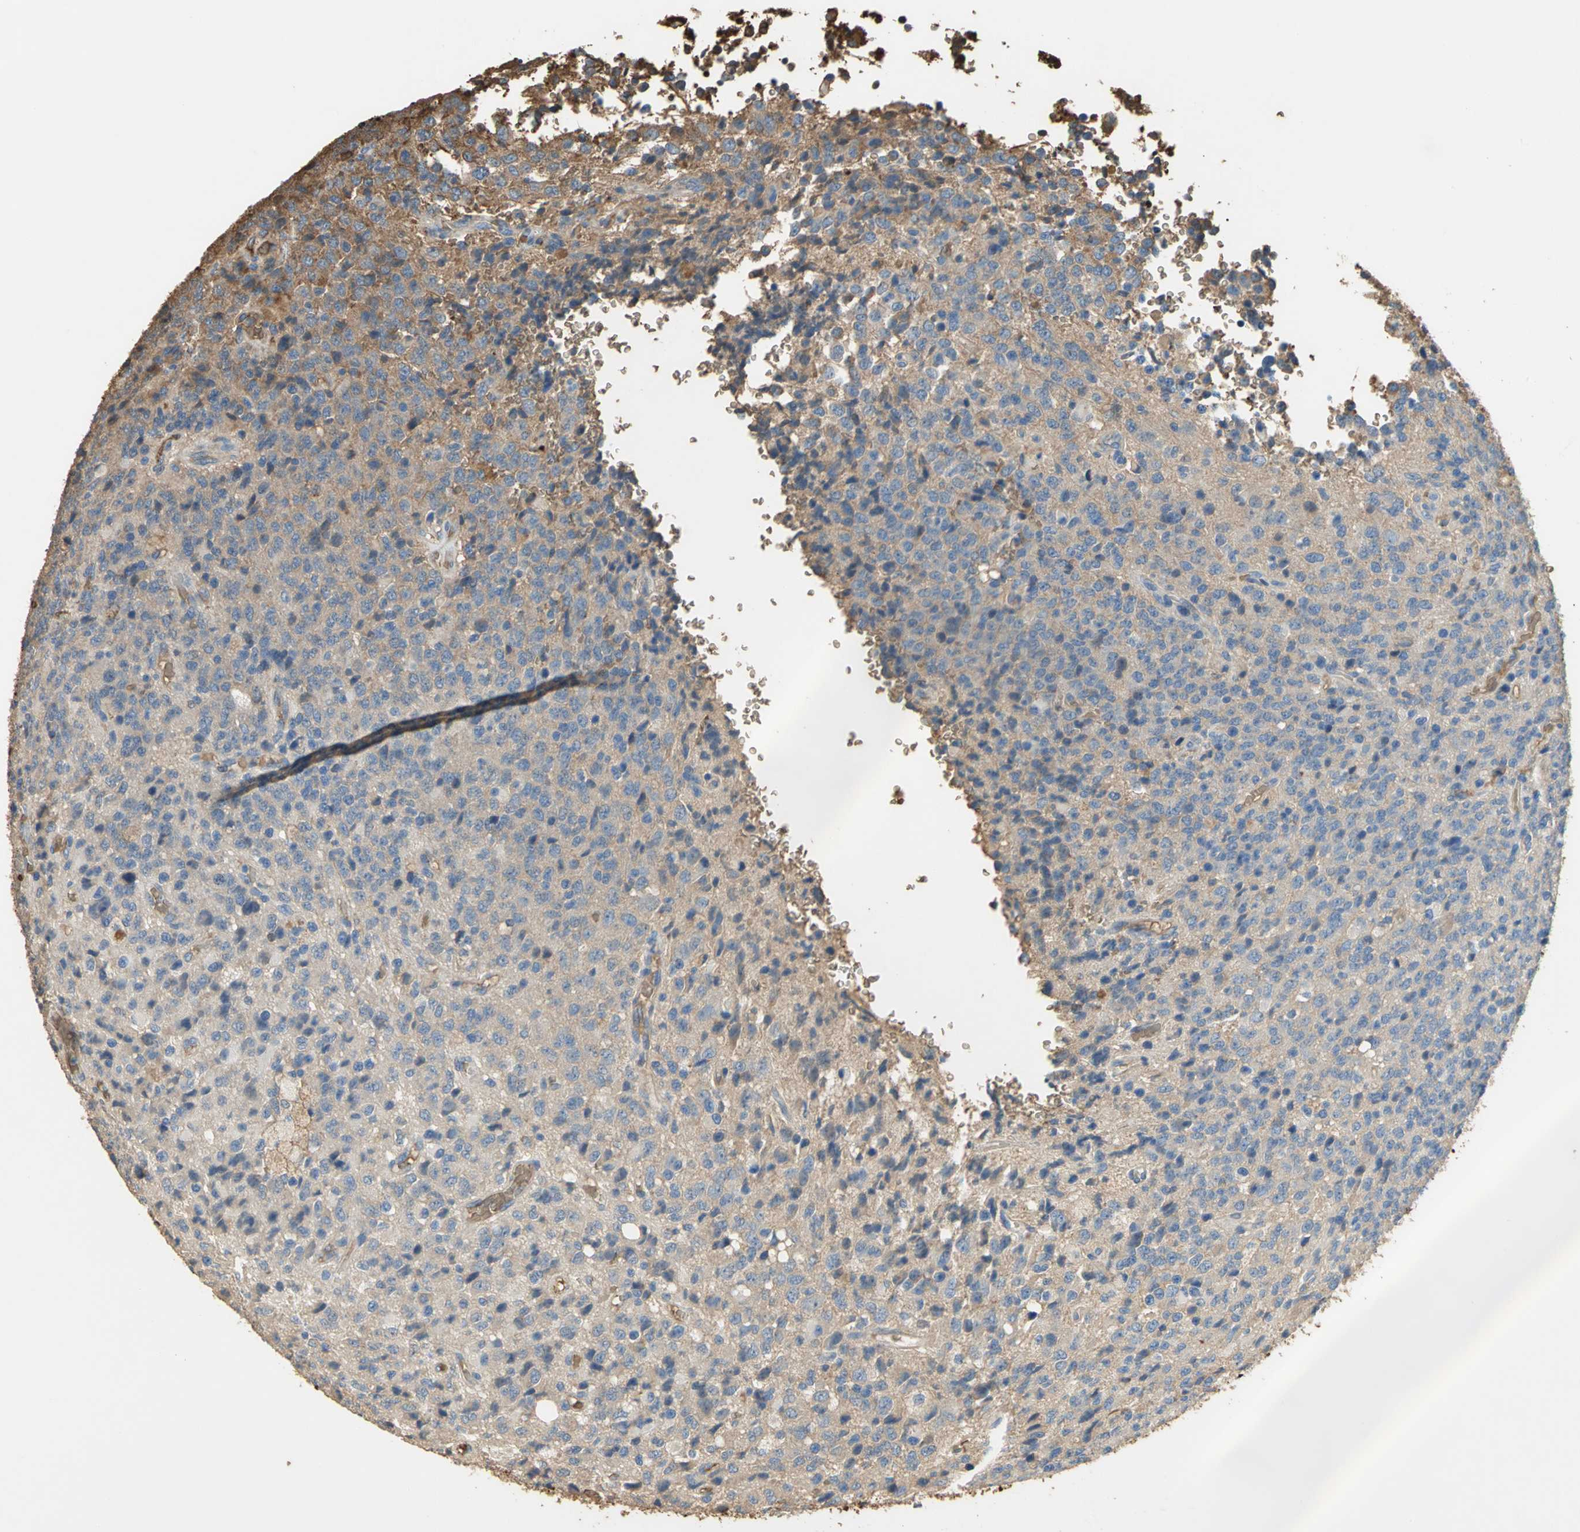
{"staining": {"intensity": "moderate", "quantity": ">75%", "location": "cytoplasmic/membranous"}, "tissue": "glioma", "cell_type": "Tumor cells", "image_type": "cancer", "snomed": [{"axis": "morphology", "description": "Glioma, malignant, High grade"}, {"axis": "topography", "description": "pancreas cauda"}], "caption": "Brown immunohistochemical staining in malignant glioma (high-grade) demonstrates moderate cytoplasmic/membranous expression in about >75% of tumor cells.", "gene": "TREM1", "patient": {"sex": "male", "age": 60}}